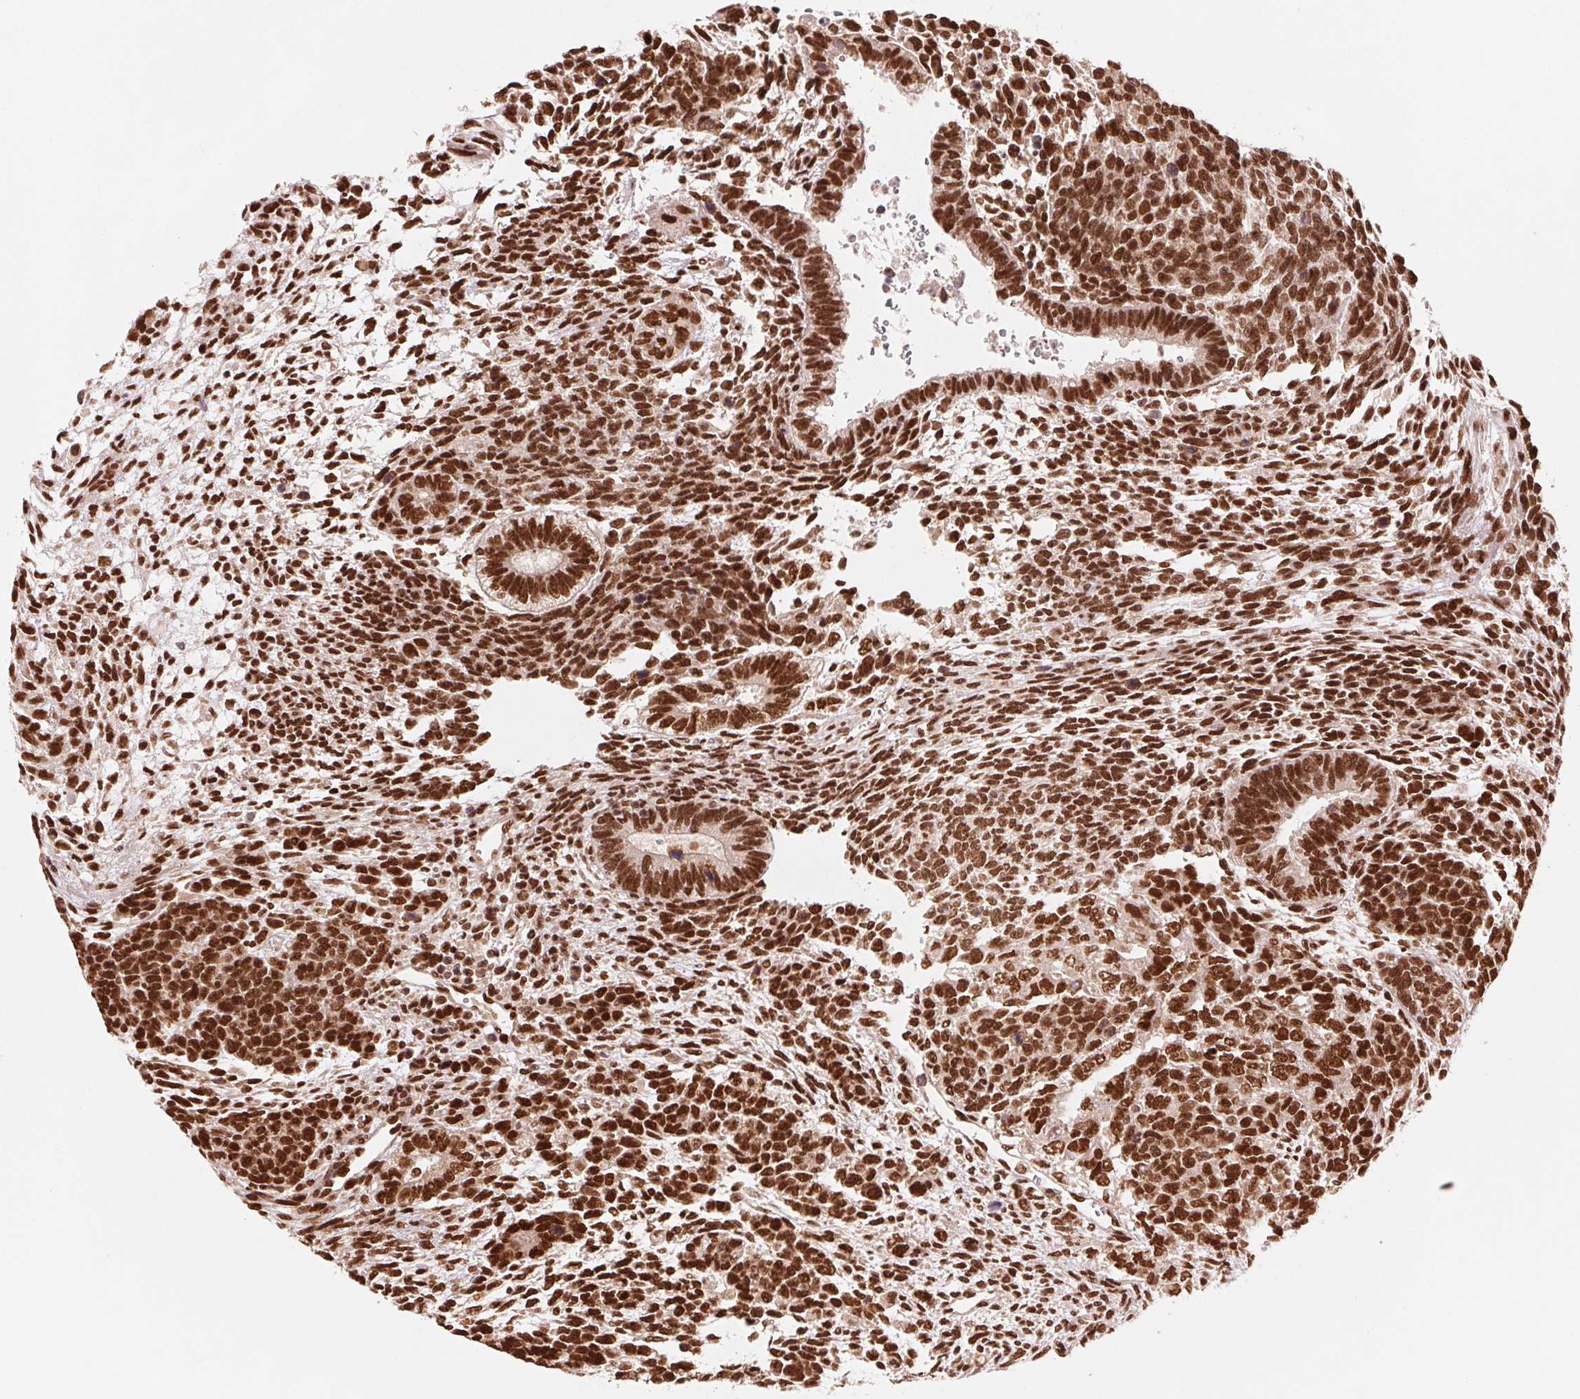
{"staining": {"intensity": "strong", "quantity": ">75%", "location": "nuclear"}, "tissue": "testis cancer", "cell_type": "Tumor cells", "image_type": "cancer", "snomed": [{"axis": "morphology", "description": "Carcinoma, Embryonal, NOS"}, {"axis": "topography", "description": "Testis"}], "caption": "Human testis cancer stained with a protein marker exhibits strong staining in tumor cells.", "gene": "TTLL9", "patient": {"sex": "male", "age": 23}}